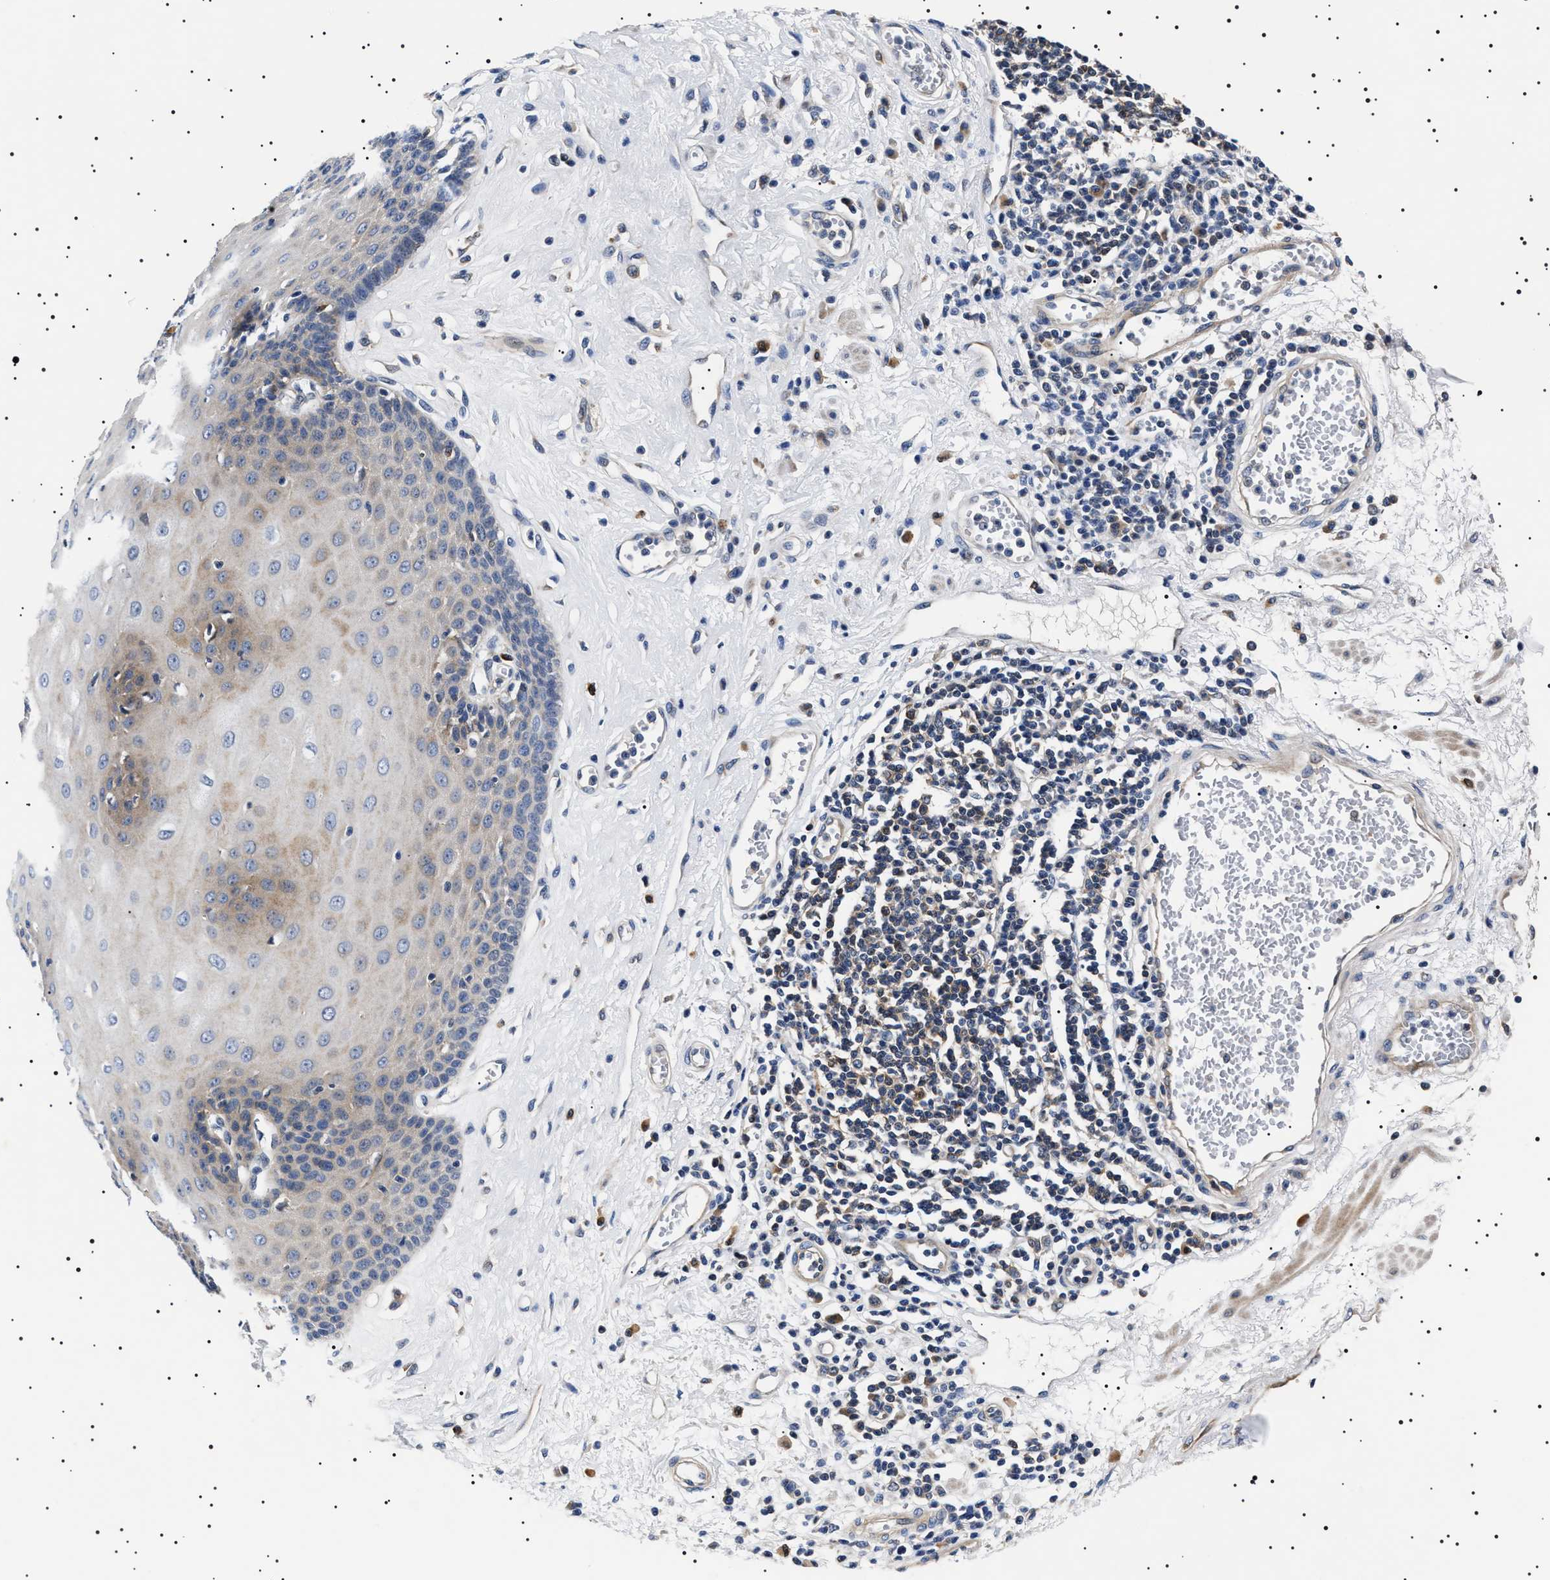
{"staining": {"intensity": "moderate", "quantity": "<25%", "location": "cytoplasmic/membranous"}, "tissue": "esophagus", "cell_type": "Squamous epithelial cells", "image_type": "normal", "snomed": [{"axis": "morphology", "description": "Normal tissue, NOS"}, {"axis": "morphology", "description": "Squamous cell carcinoma, NOS"}, {"axis": "topography", "description": "Esophagus"}], "caption": "This image reveals benign esophagus stained with immunohistochemistry to label a protein in brown. The cytoplasmic/membranous of squamous epithelial cells show moderate positivity for the protein. Nuclei are counter-stained blue.", "gene": "SLC4A7", "patient": {"sex": "male", "age": 65}}